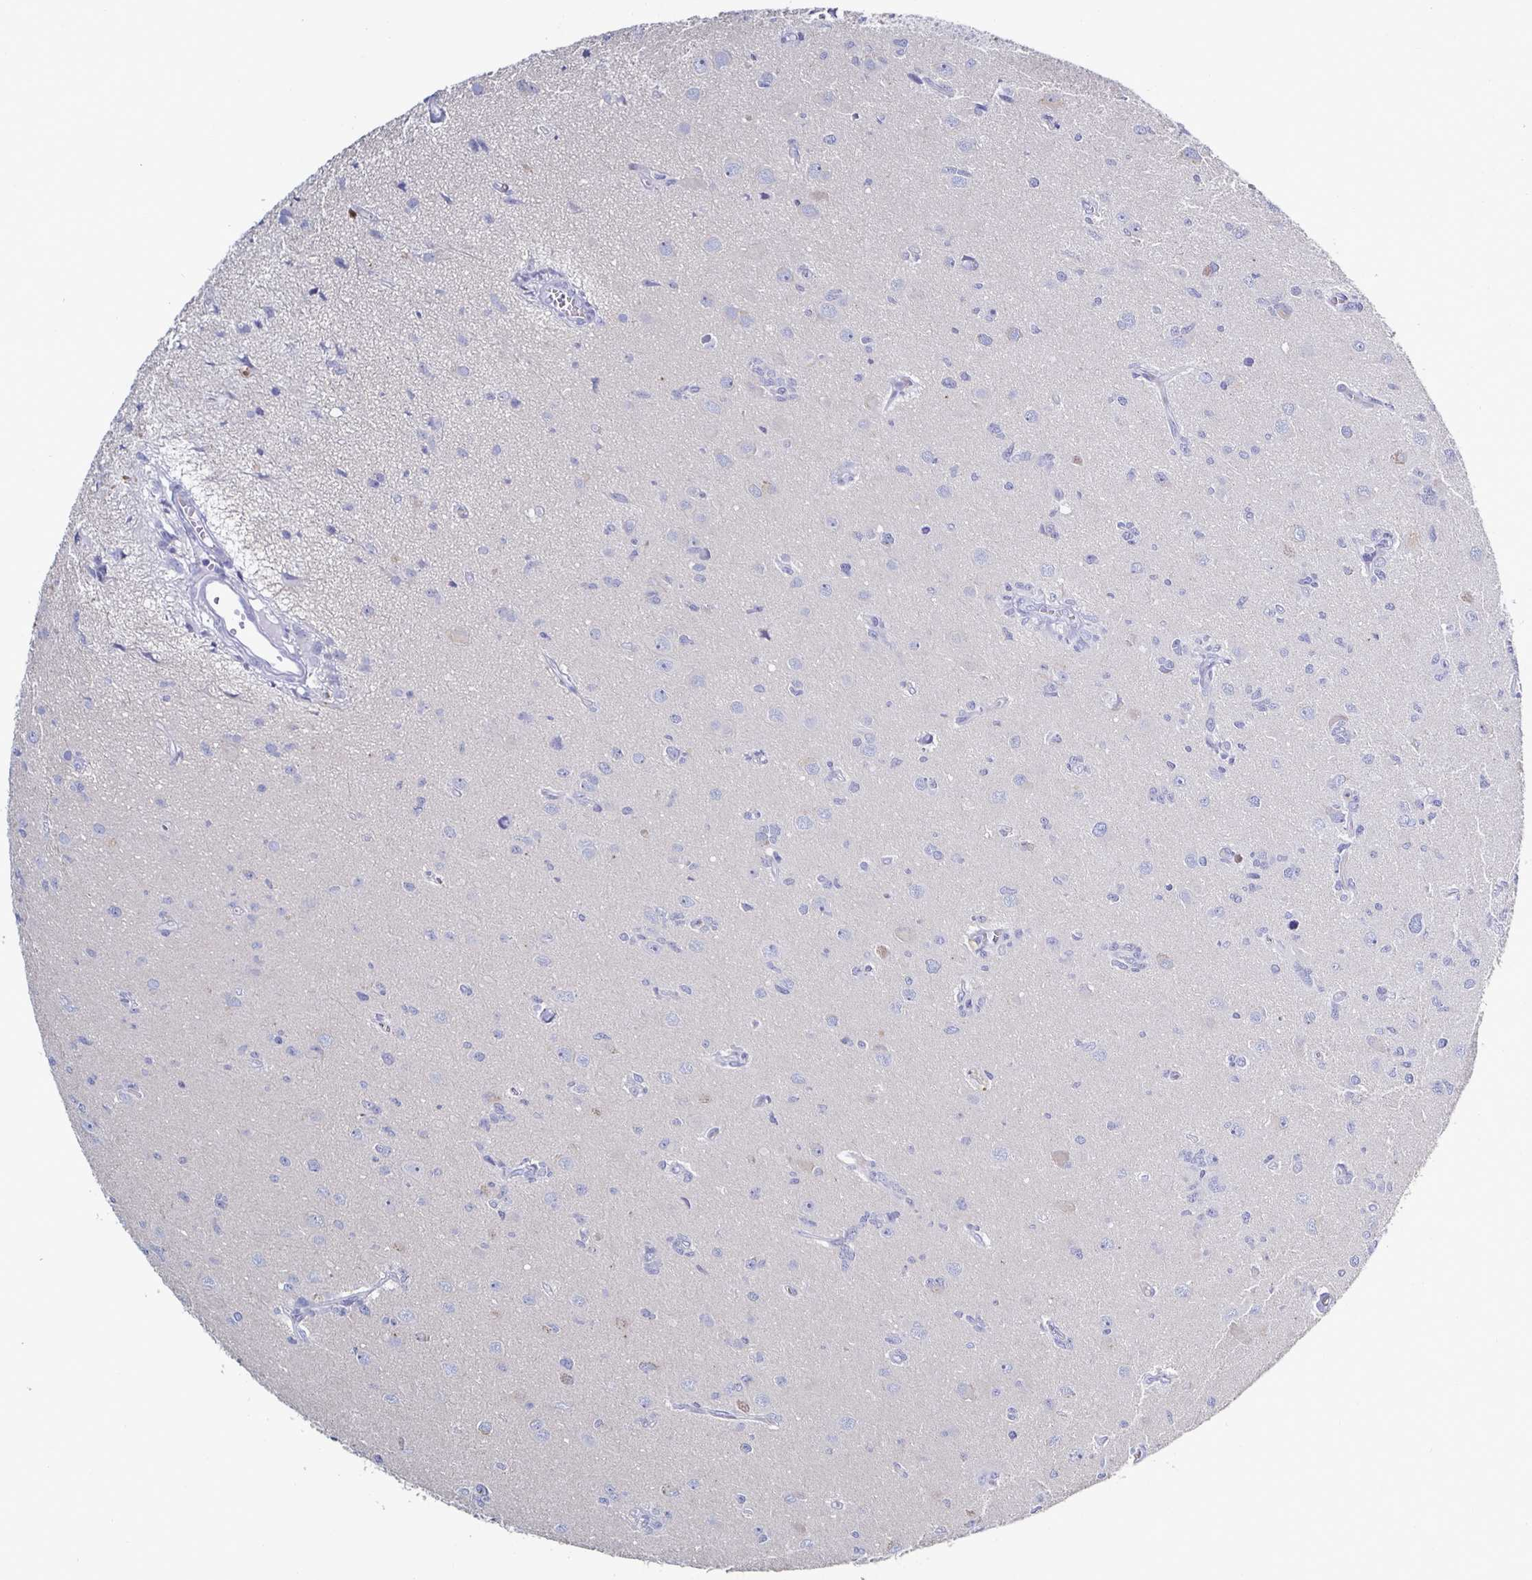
{"staining": {"intensity": "negative", "quantity": "none", "location": "none"}, "tissue": "glioma", "cell_type": "Tumor cells", "image_type": "cancer", "snomed": [{"axis": "morphology", "description": "Glioma, malignant, High grade"}, {"axis": "topography", "description": "Brain"}], "caption": "There is no significant staining in tumor cells of malignant glioma (high-grade).", "gene": "ACSBG2", "patient": {"sex": "male", "age": 67}}